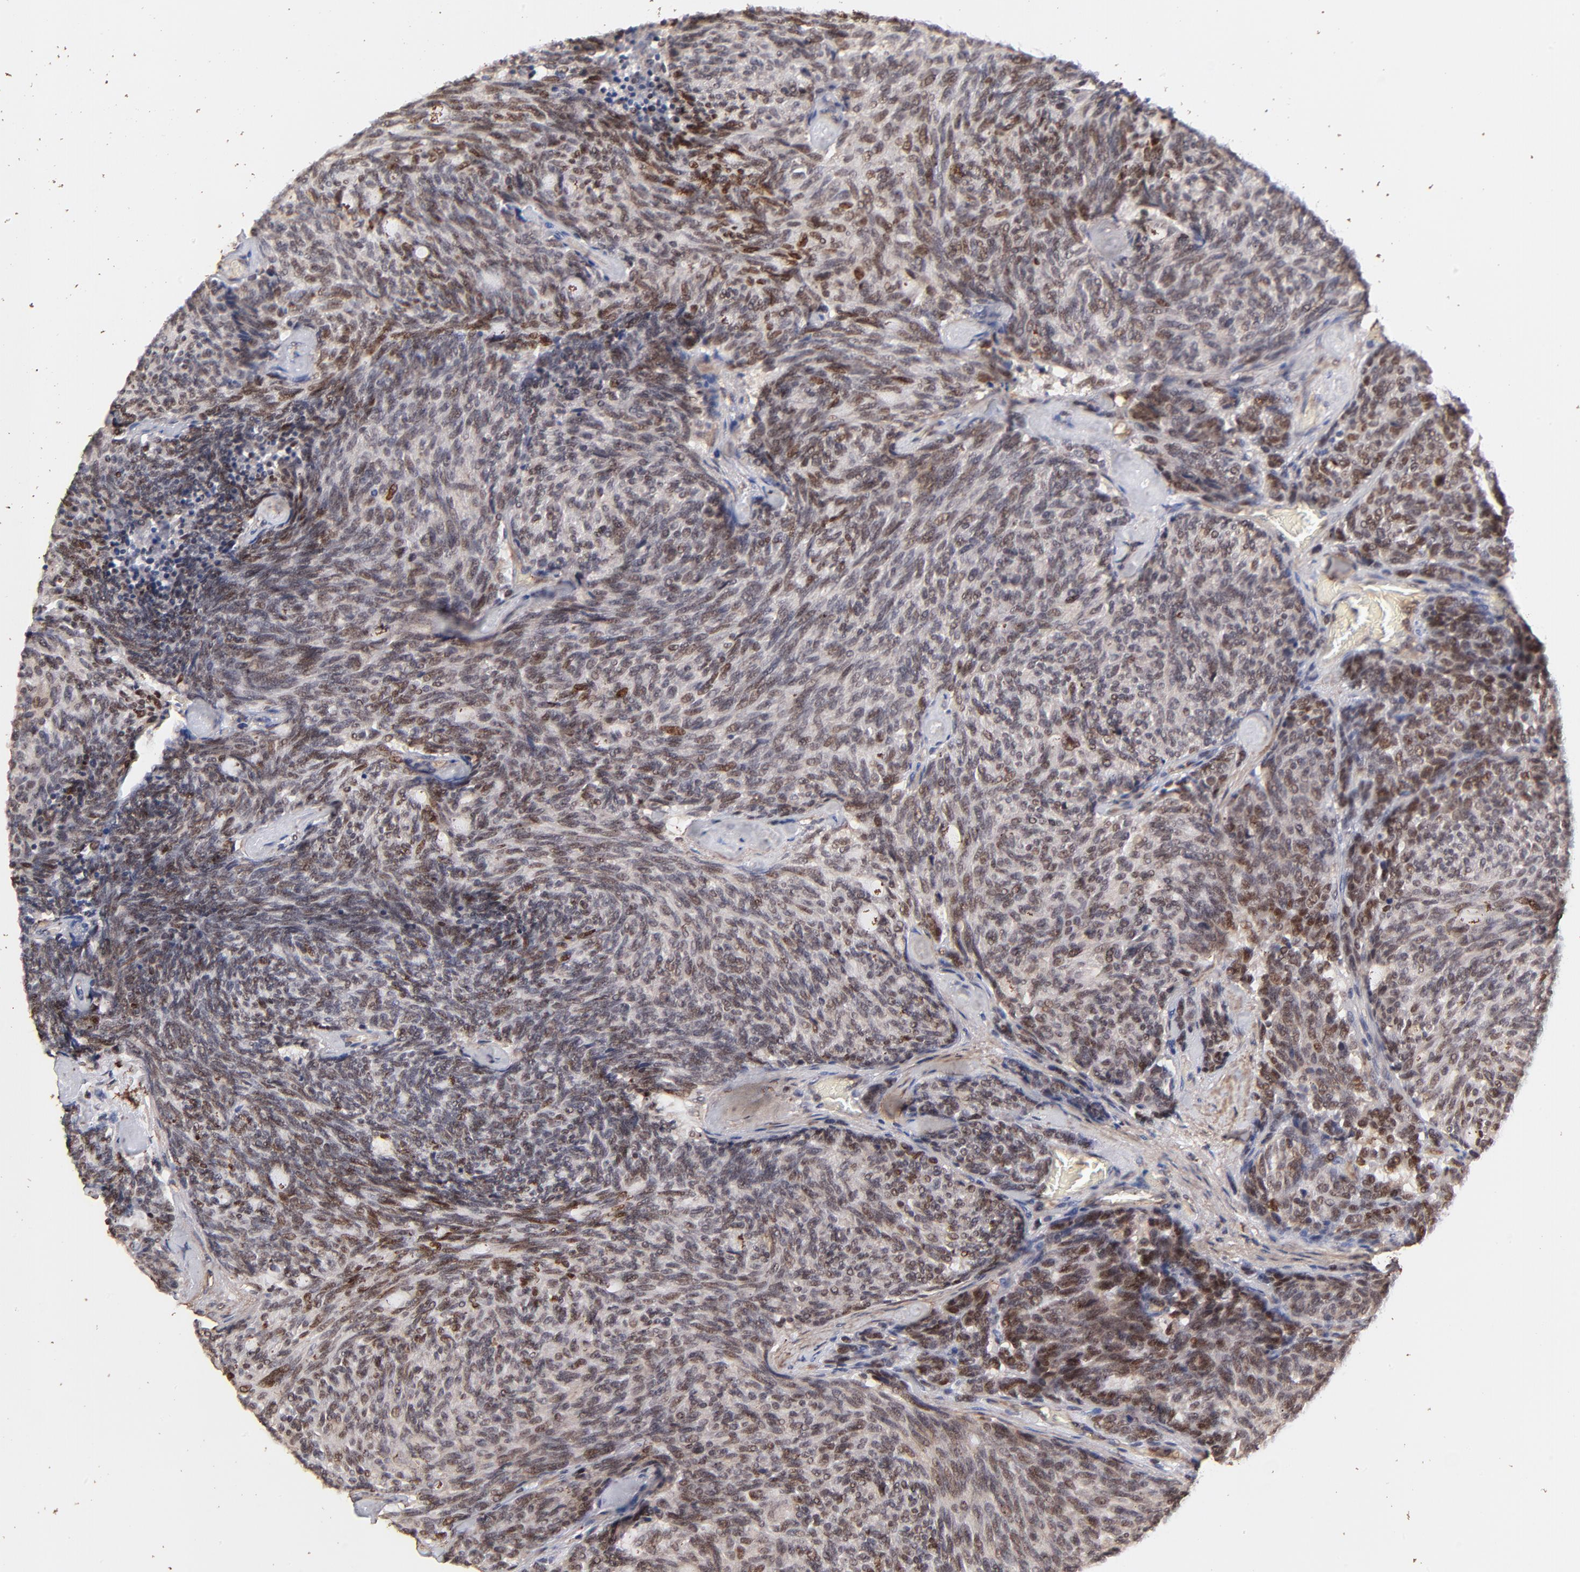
{"staining": {"intensity": "moderate", "quantity": "25%-75%", "location": "nuclear"}, "tissue": "carcinoid", "cell_type": "Tumor cells", "image_type": "cancer", "snomed": [{"axis": "morphology", "description": "Carcinoid, malignant, NOS"}, {"axis": "topography", "description": "Pancreas"}], "caption": "Moderate nuclear protein positivity is identified in approximately 25%-75% of tumor cells in carcinoid (malignant). (DAB (3,3'-diaminobenzidine) IHC with brightfield microscopy, high magnification).", "gene": "ZFP92", "patient": {"sex": "female", "age": 54}}